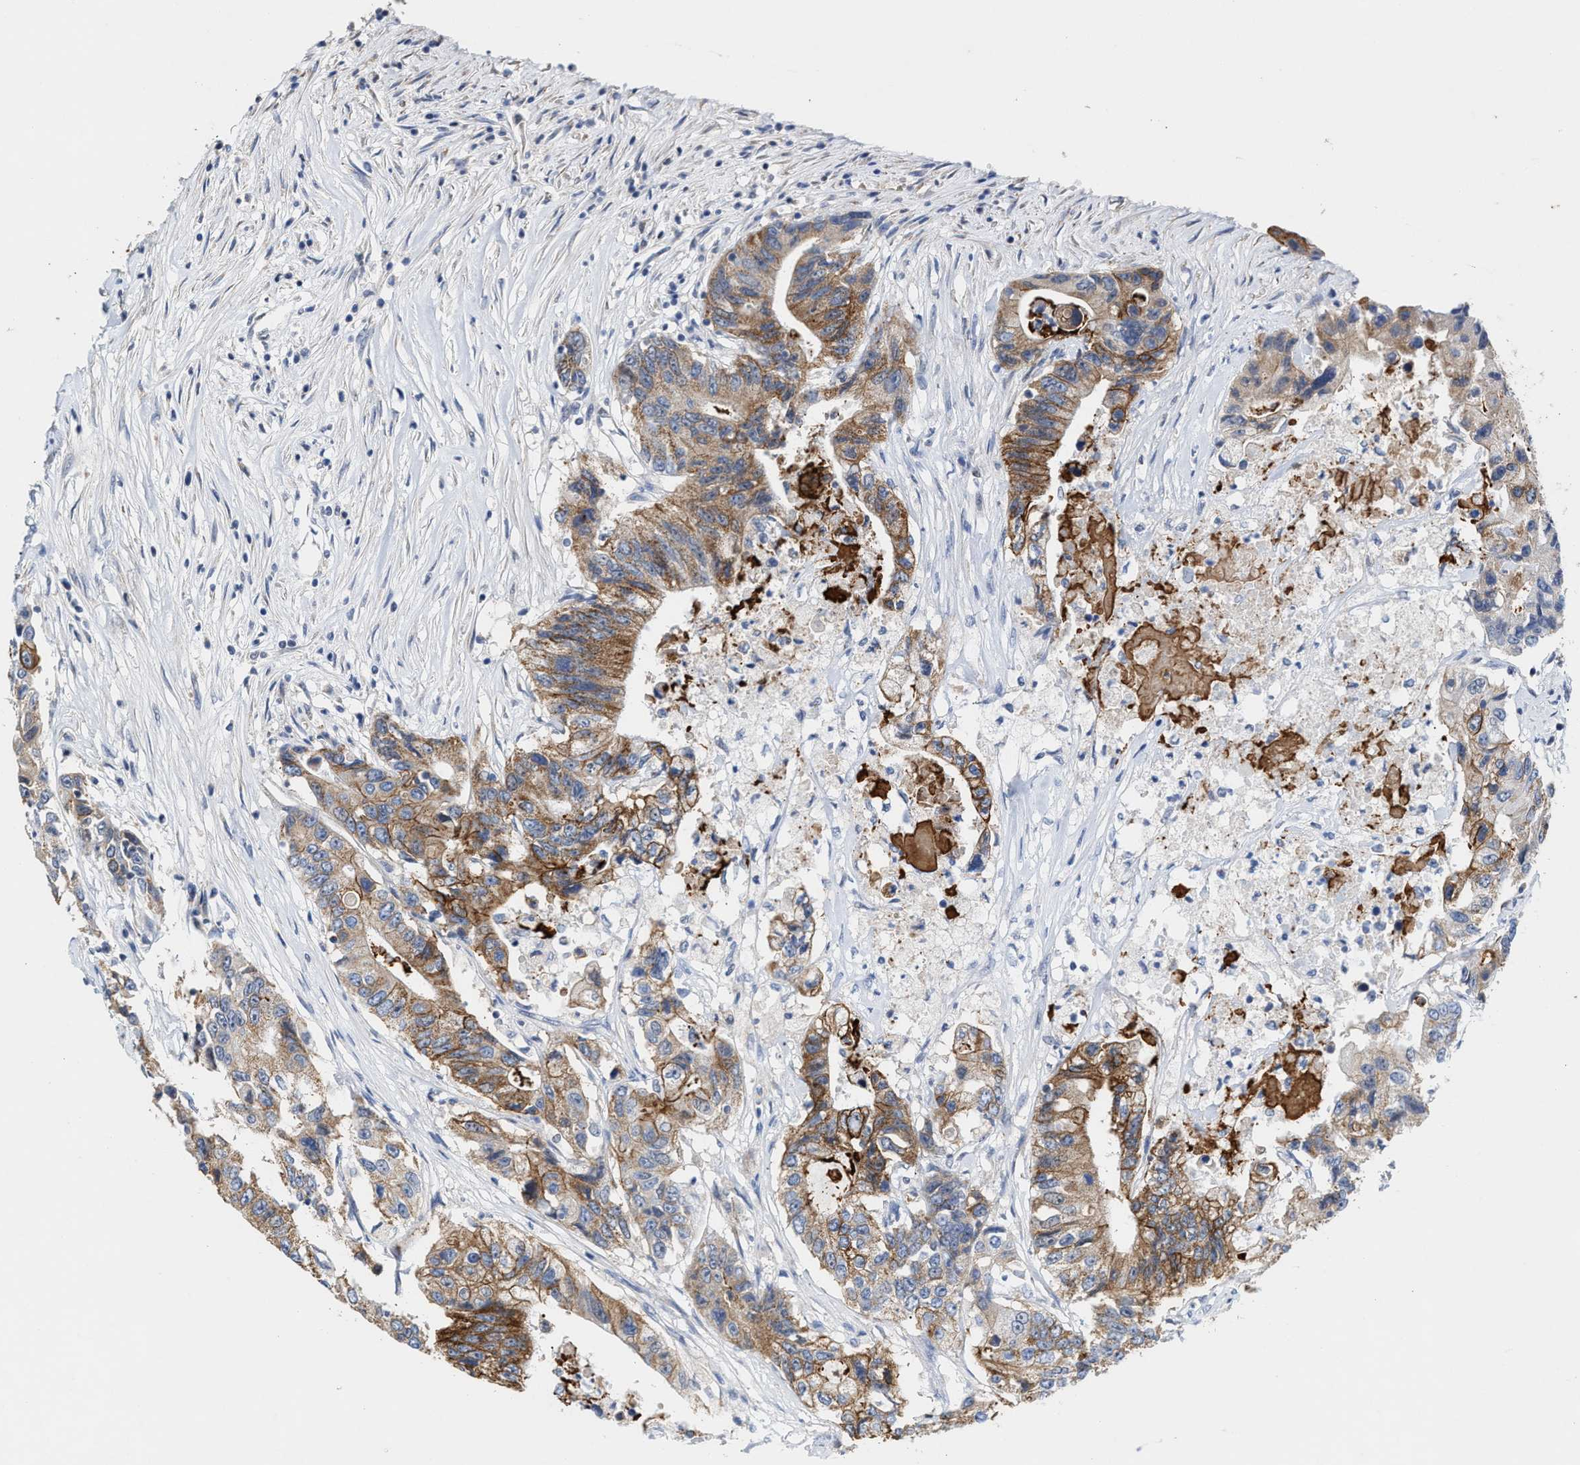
{"staining": {"intensity": "moderate", "quantity": ">75%", "location": "cytoplasmic/membranous"}, "tissue": "colorectal cancer", "cell_type": "Tumor cells", "image_type": "cancer", "snomed": [{"axis": "morphology", "description": "Adenocarcinoma, NOS"}, {"axis": "topography", "description": "Colon"}], "caption": "Immunohistochemistry (IHC) (DAB) staining of colorectal adenocarcinoma exhibits moderate cytoplasmic/membranous protein positivity in approximately >75% of tumor cells.", "gene": "JAG1", "patient": {"sex": "female", "age": 77}}